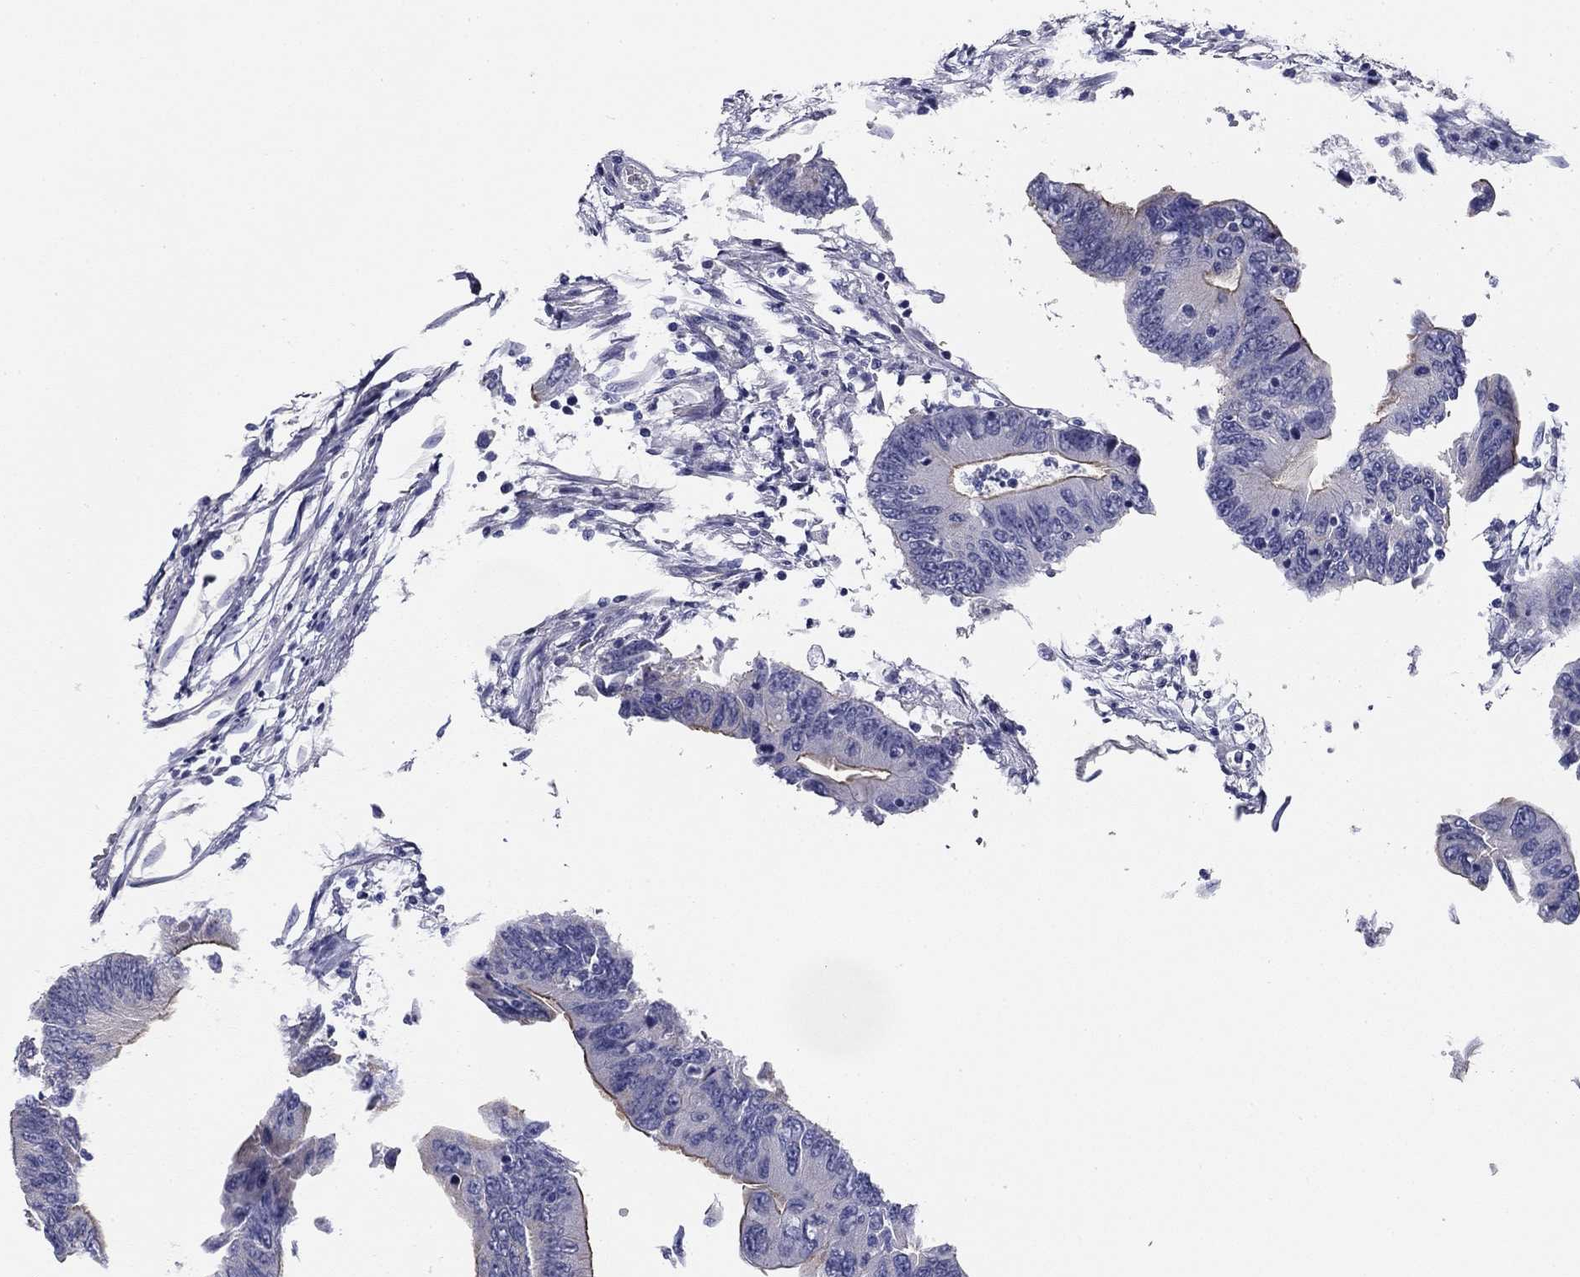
{"staining": {"intensity": "weak", "quantity": "<25%", "location": "cytoplasmic/membranous"}, "tissue": "colorectal cancer", "cell_type": "Tumor cells", "image_type": "cancer", "snomed": [{"axis": "morphology", "description": "Adenocarcinoma, NOS"}, {"axis": "topography", "description": "Colon"}], "caption": "Immunohistochemistry micrograph of neoplastic tissue: human colorectal cancer stained with DAB (3,3'-diaminobenzidine) displays no significant protein positivity in tumor cells.", "gene": "CPLX4", "patient": {"sex": "female", "age": 90}}